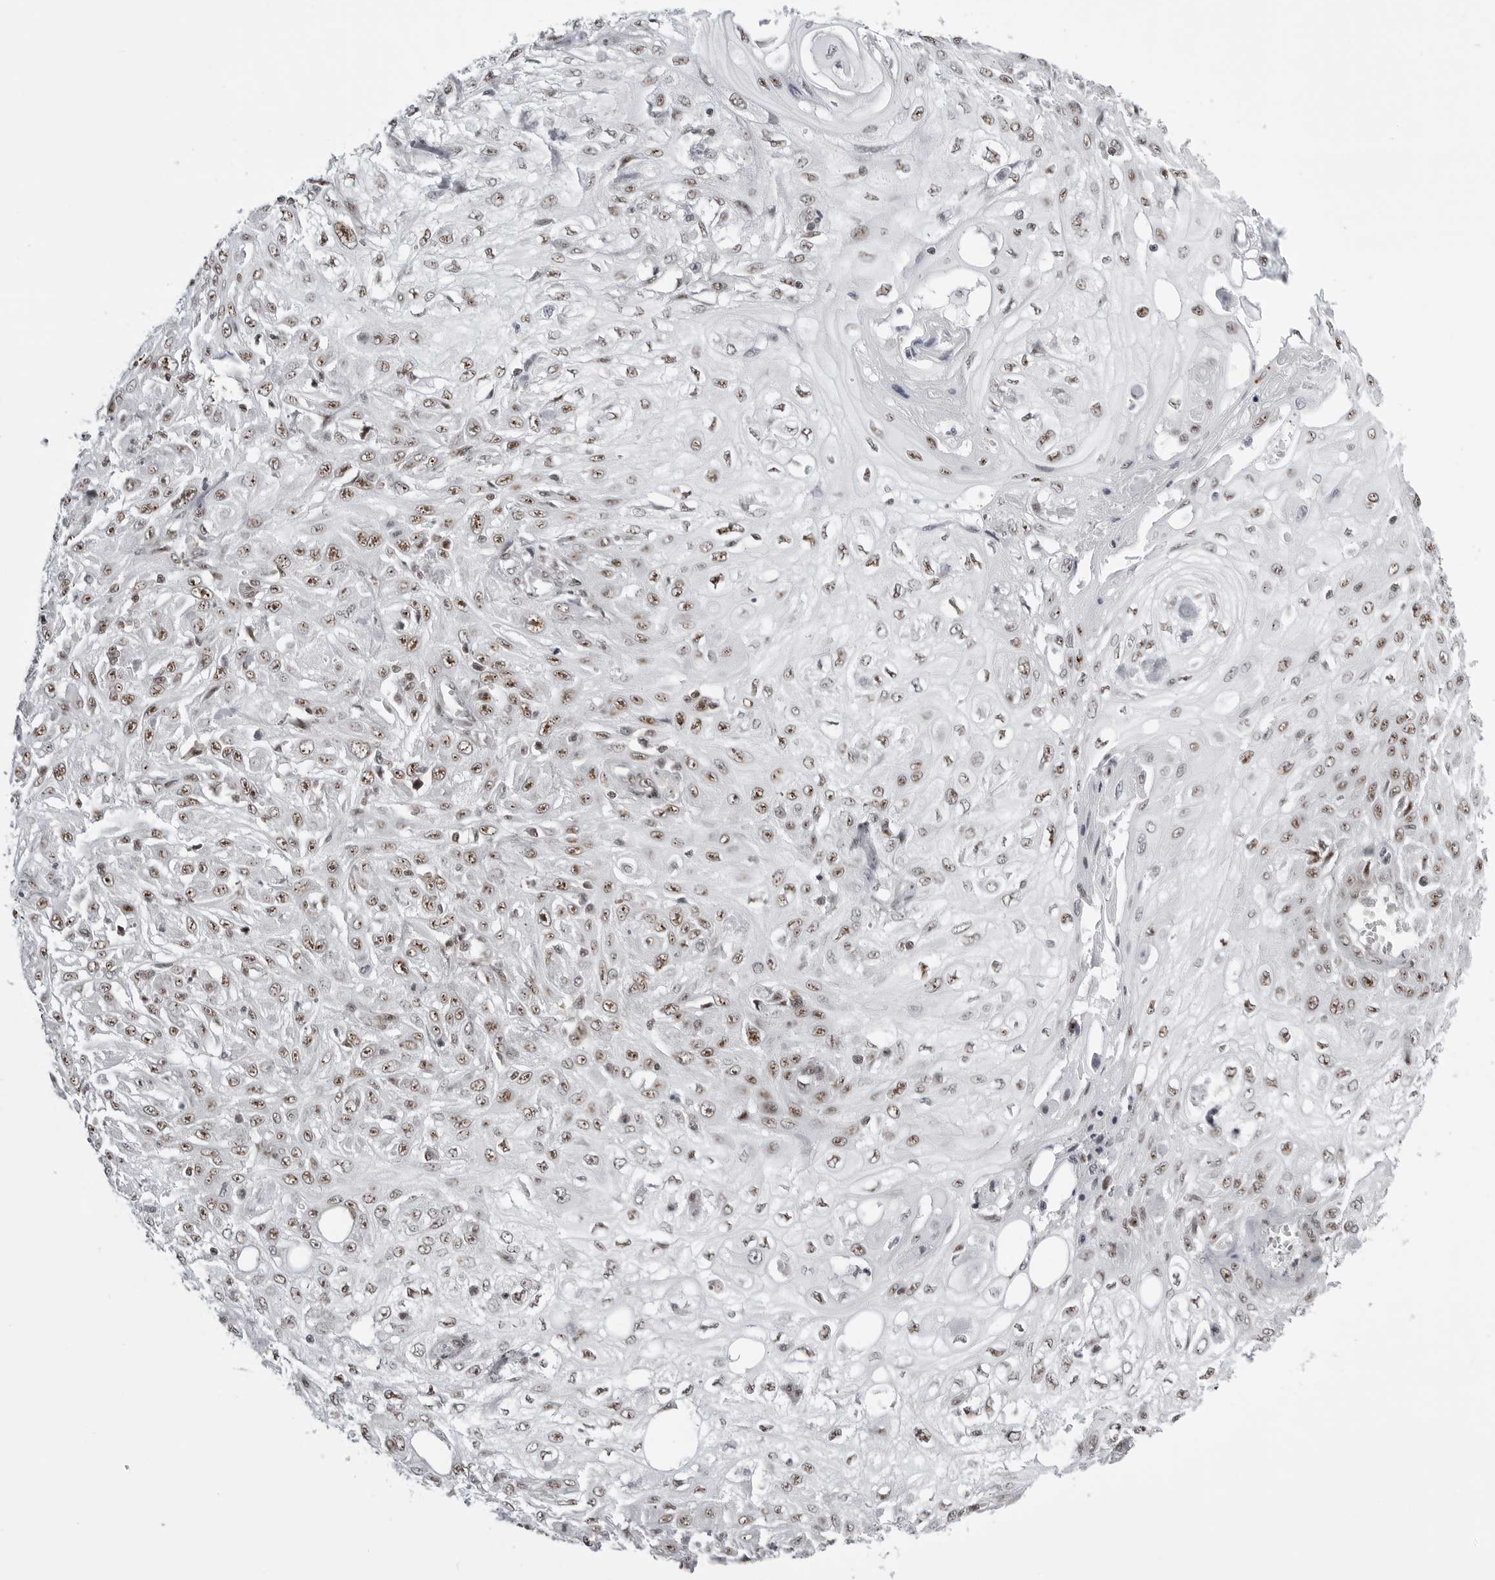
{"staining": {"intensity": "moderate", "quantity": ">75%", "location": "nuclear"}, "tissue": "skin cancer", "cell_type": "Tumor cells", "image_type": "cancer", "snomed": [{"axis": "morphology", "description": "Squamous cell carcinoma, NOS"}, {"axis": "morphology", "description": "Squamous cell carcinoma, metastatic, NOS"}, {"axis": "topography", "description": "Skin"}, {"axis": "topography", "description": "Lymph node"}], "caption": "This image displays immunohistochemistry (IHC) staining of human skin squamous cell carcinoma, with medium moderate nuclear positivity in approximately >75% of tumor cells.", "gene": "WRAP53", "patient": {"sex": "male", "age": 75}}